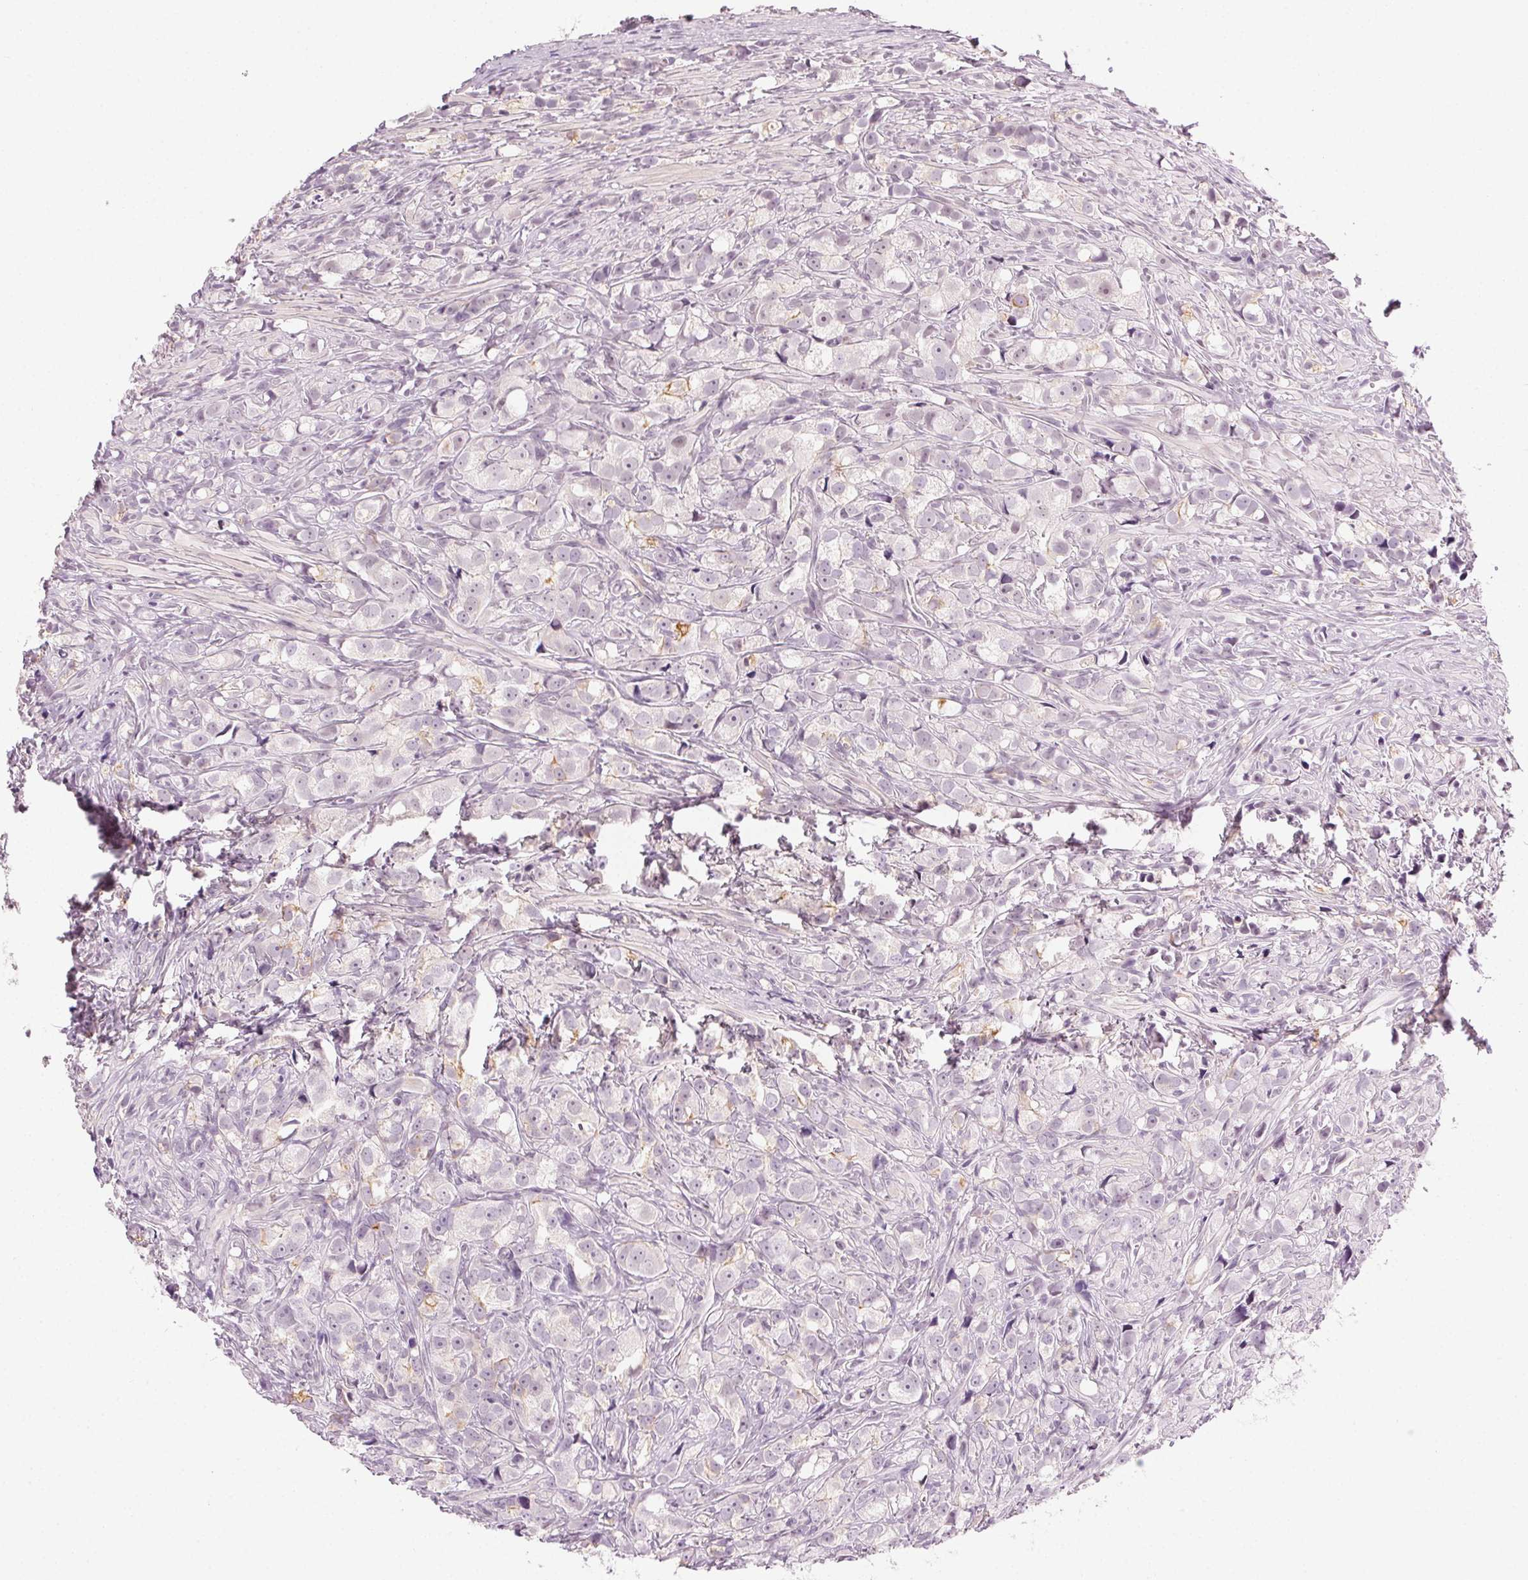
{"staining": {"intensity": "negative", "quantity": "none", "location": "none"}, "tissue": "prostate cancer", "cell_type": "Tumor cells", "image_type": "cancer", "snomed": [{"axis": "morphology", "description": "Adenocarcinoma, High grade"}, {"axis": "topography", "description": "Prostate"}], "caption": "Immunohistochemistry image of human high-grade adenocarcinoma (prostate) stained for a protein (brown), which demonstrates no staining in tumor cells.", "gene": "AIF1L", "patient": {"sex": "male", "age": 75}}